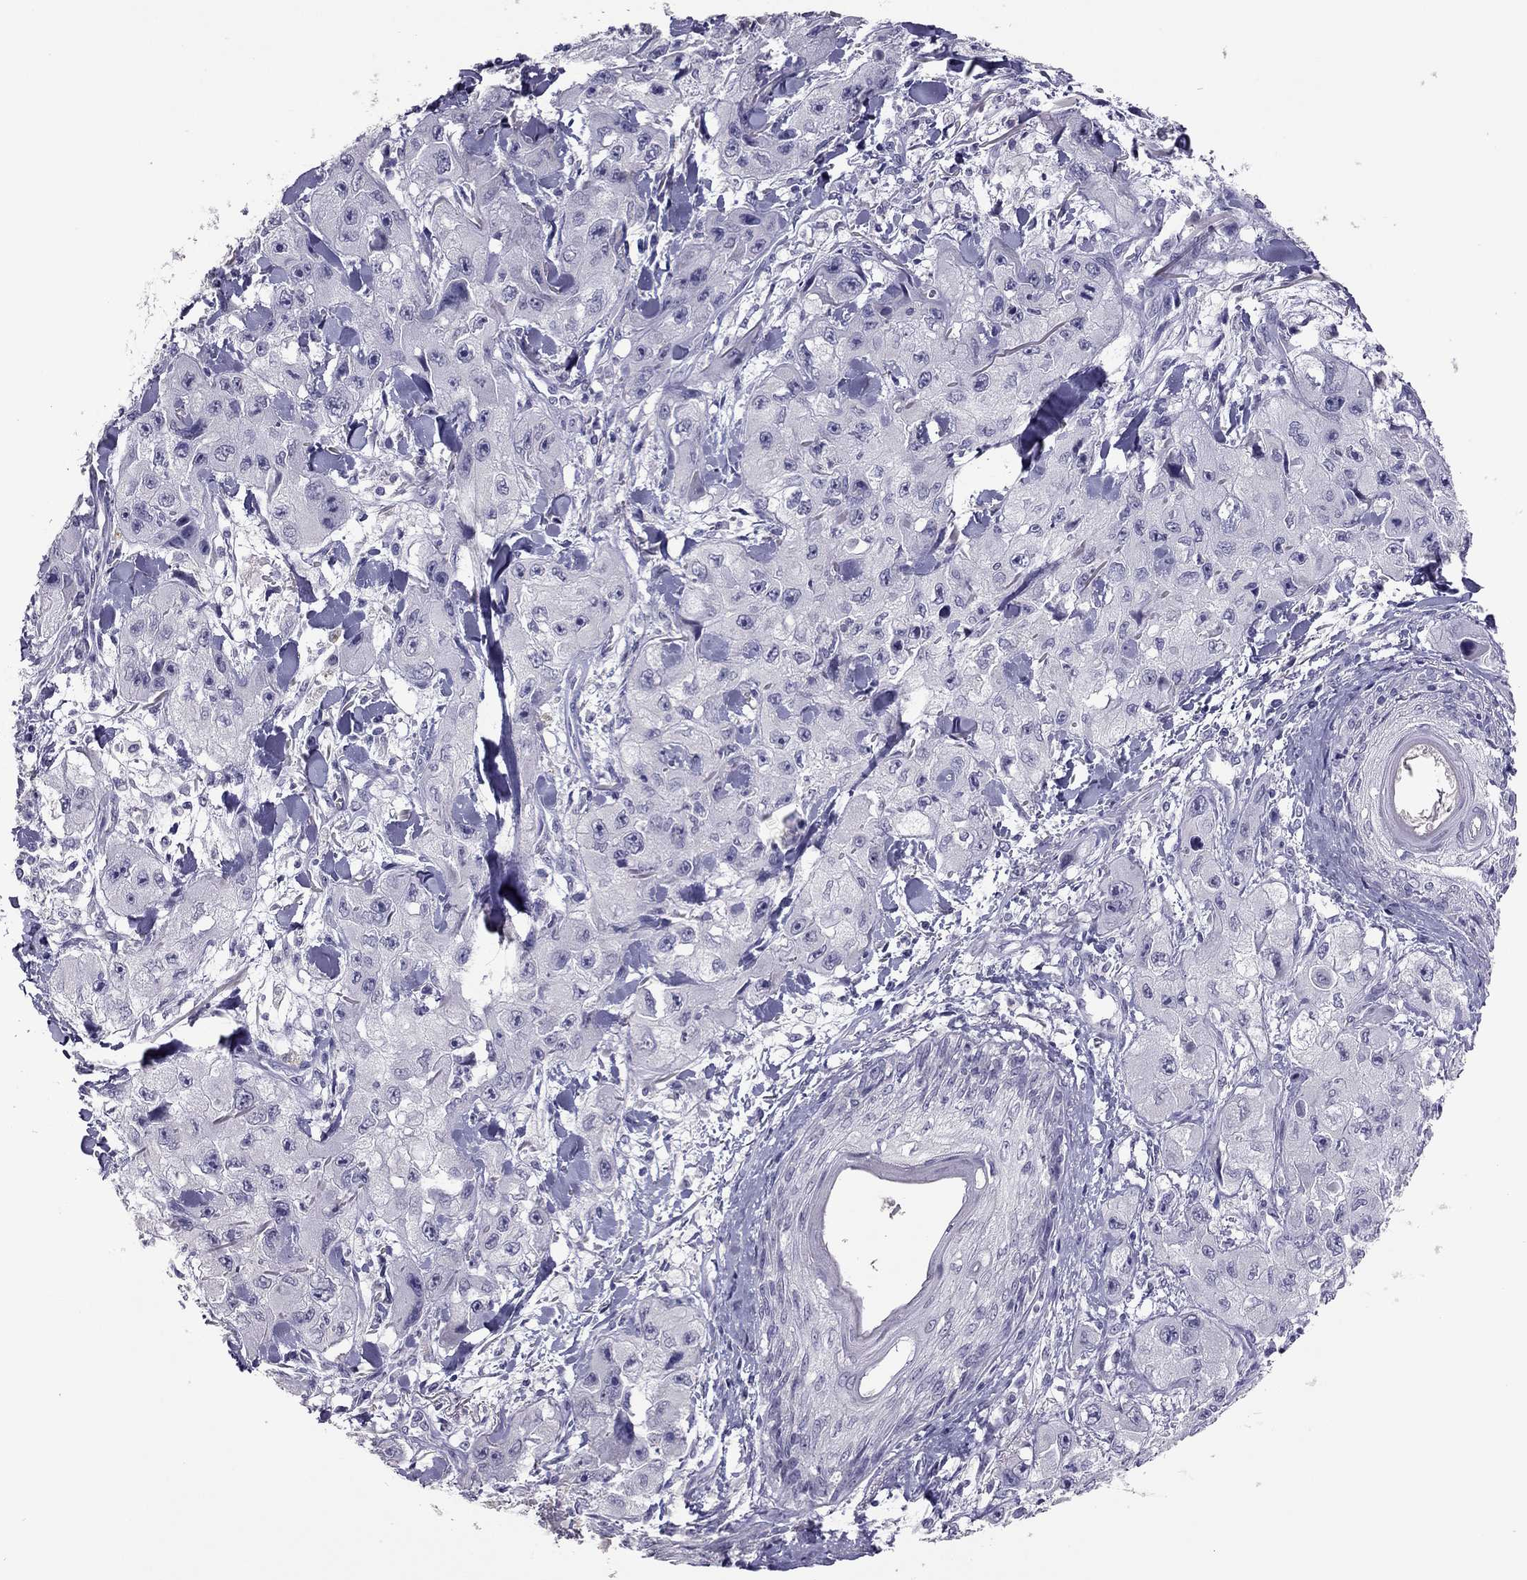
{"staining": {"intensity": "negative", "quantity": "none", "location": "none"}, "tissue": "skin cancer", "cell_type": "Tumor cells", "image_type": "cancer", "snomed": [{"axis": "morphology", "description": "Squamous cell carcinoma, NOS"}, {"axis": "topography", "description": "Skin"}, {"axis": "topography", "description": "Subcutis"}], "caption": "Squamous cell carcinoma (skin) was stained to show a protein in brown. There is no significant expression in tumor cells. Brightfield microscopy of IHC stained with DAB (3,3'-diaminobenzidine) (brown) and hematoxylin (blue), captured at high magnification.", "gene": "RHO", "patient": {"sex": "male", "age": 73}}